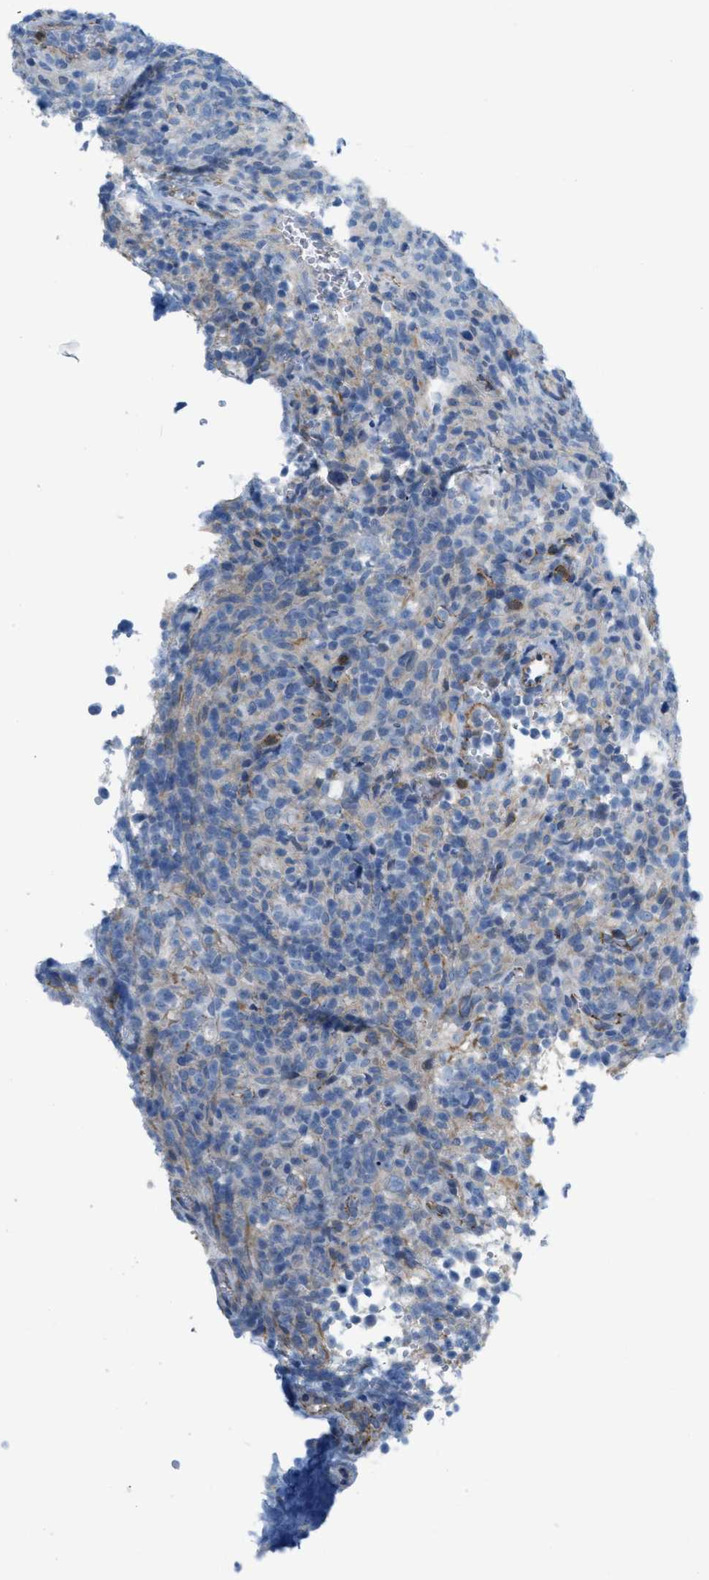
{"staining": {"intensity": "negative", "quantity": "none", "location": "none"}, "tissue": "lymphoma", "cell_type": "Tumor cells", "image_type": "cancer", "snomed": [{"axis": "morphology", "description": "Malignant lymphoma, non-Hodgkin's type, High grade"}, {"axis": "topography", "description": "Lymph node"}], "caption": "Lymphoma stained for a protein using immunohistochemistry reveals no staining tumor cells.", "gene": "CRB3", "patient": {"sex": "female", "age": 76}}